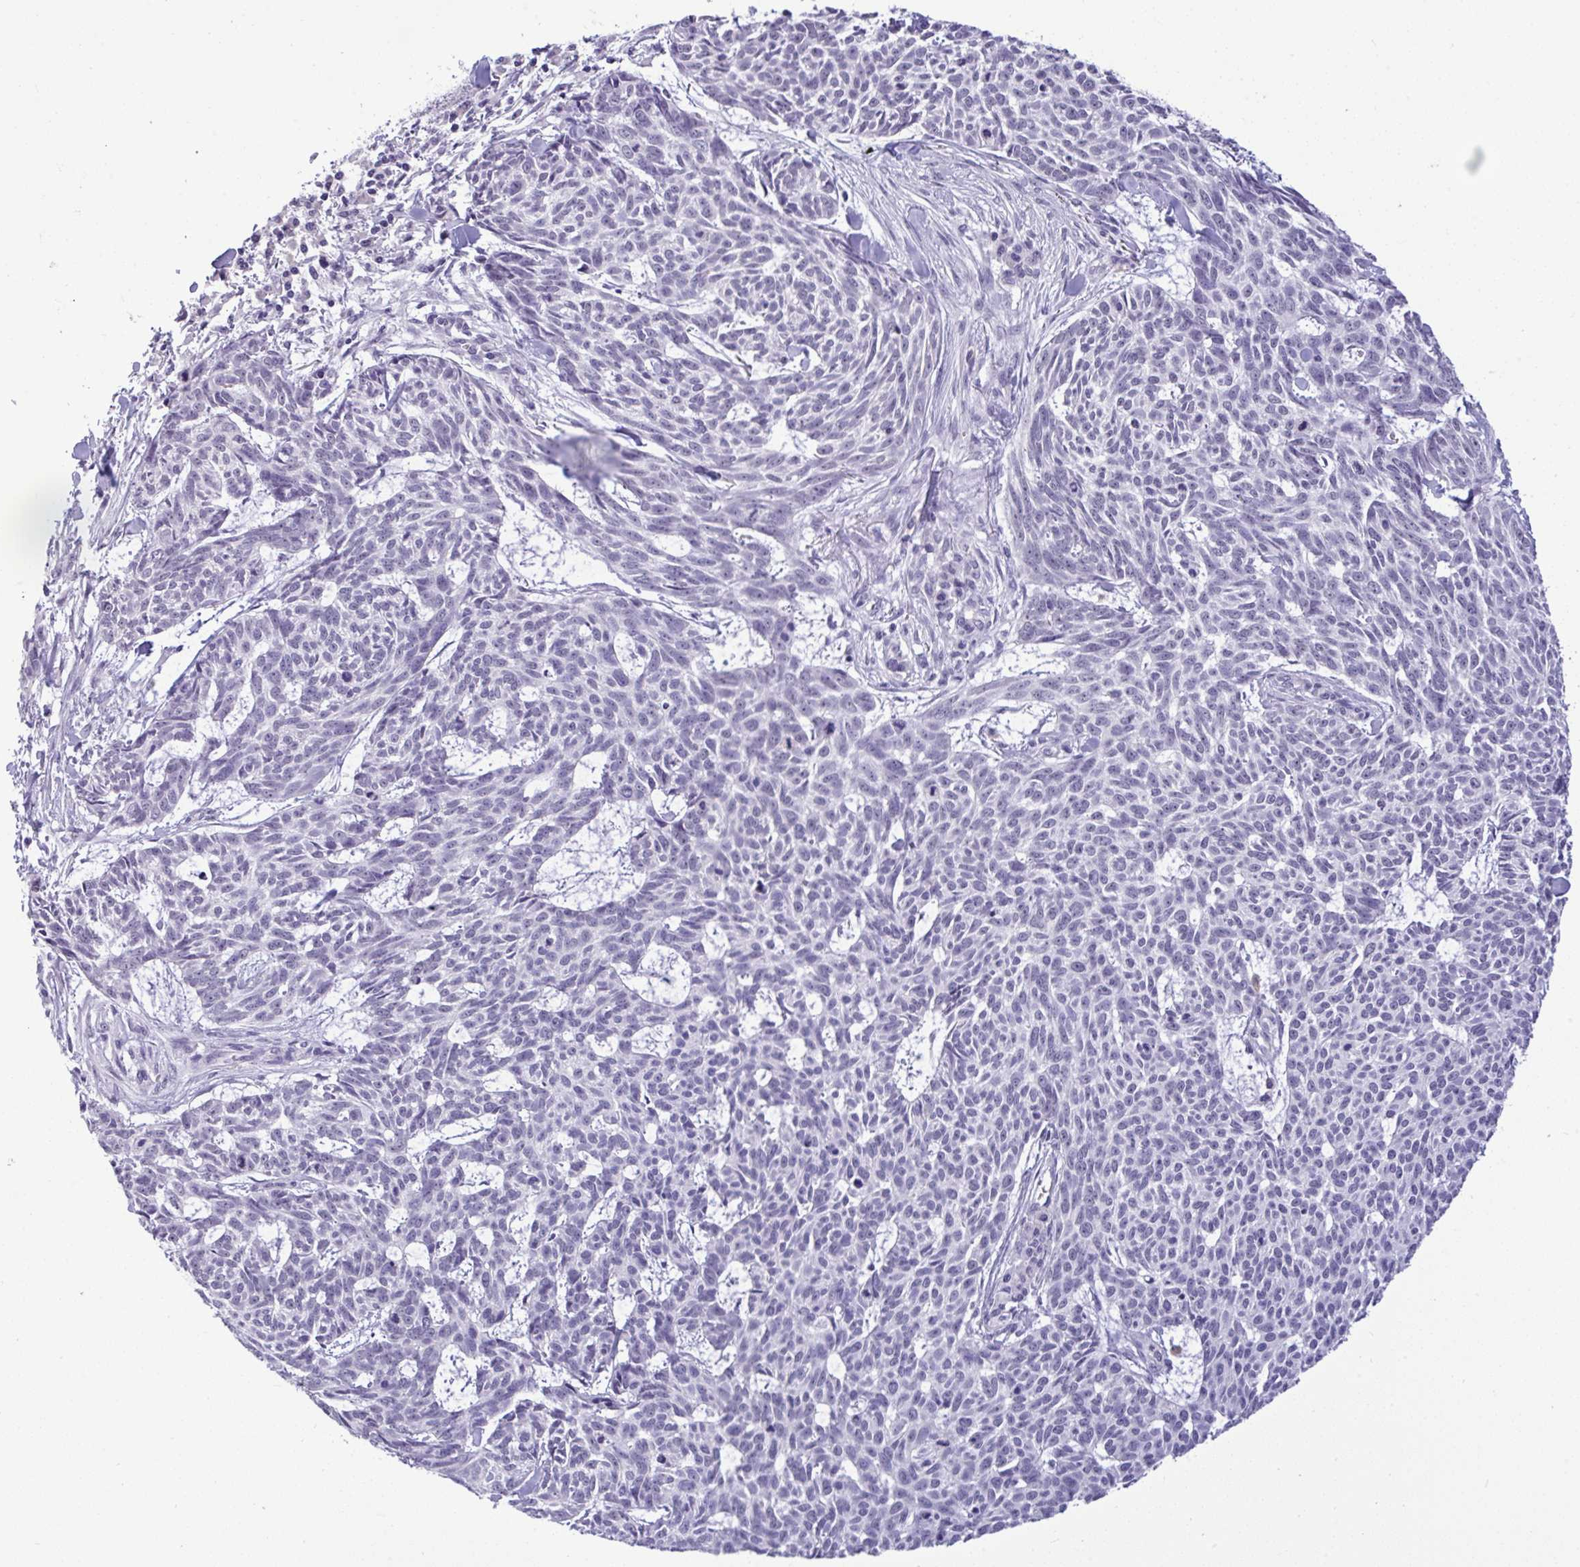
{"staining": {"intensity": "negative", "quantity": "none", "location": "none"}, "tissue": "skin cancer", "cell_type": "Tumor cells", "image_type": "cancer", "snomed": [{"axis": "morphology", "description": "Basal cell carcinoma"}, {"axis": "topography", "description": "Skin"}], "caption": "Tumor cells show no significant positivity in skin basal cell carcinoma. Nuclei are stained in blue.", "gene": "YBX2", "patient": {"sex": "female", "age": 93}}